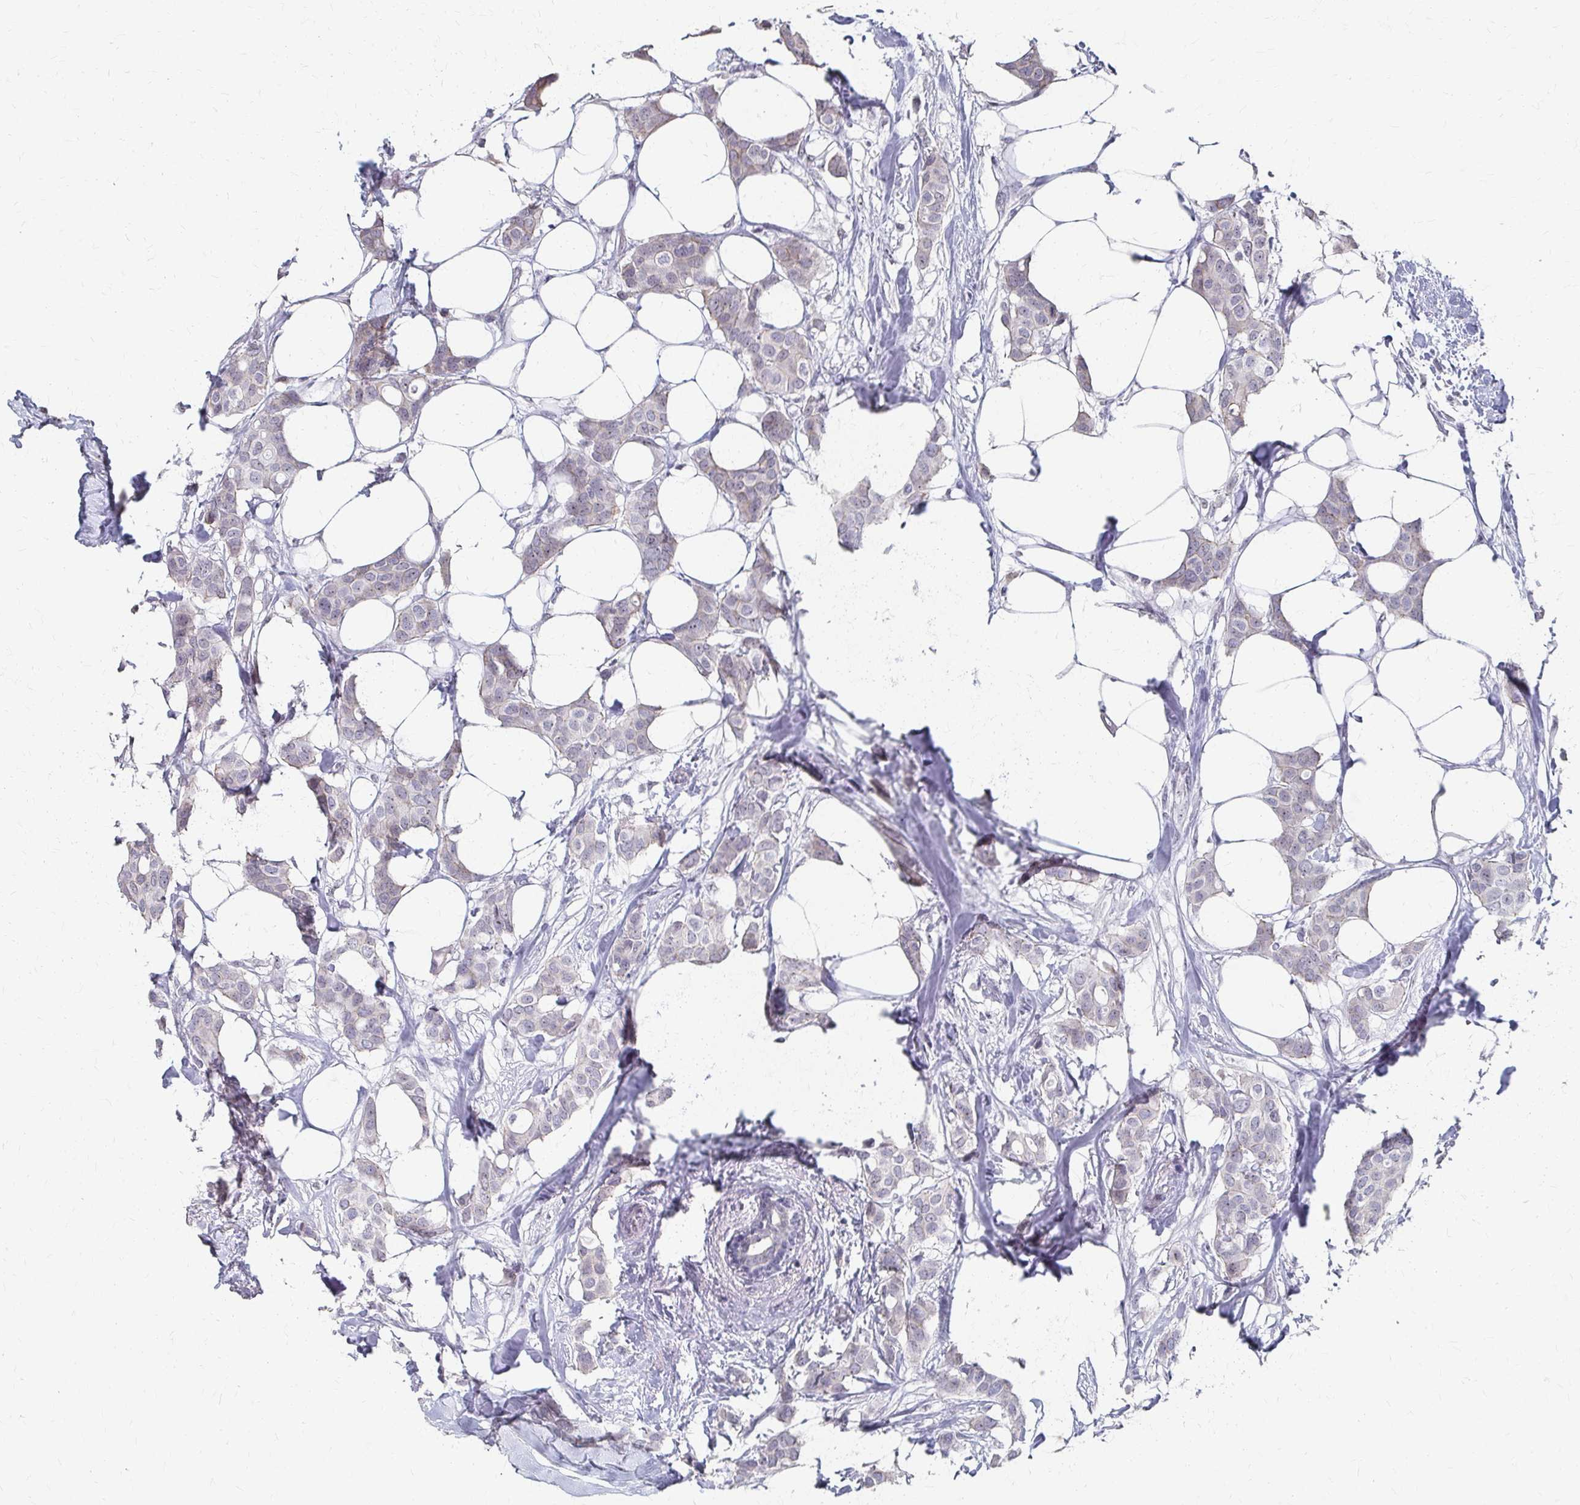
{"staining": {"intensity": "negative", "quantity": "none", "location": "none"}, "tissue": "breast cancer", "cell_type": "Tumor cells", "image_type": "cancer", "snomed": [{"axis": "morphology", "description": "Duct carcinoma"}, {"axis": "topography", "description": "Breast"}], "caption": "IHC histopathology image of neoplastic tissue: human intraductal carcinoma (breast) stained with DAB (3,3'-diaminobenzidine) exhibits no significant protein positivity in tumor cells.", "gene": "PES1", "patient": {"sex": "female", "age": 62}}